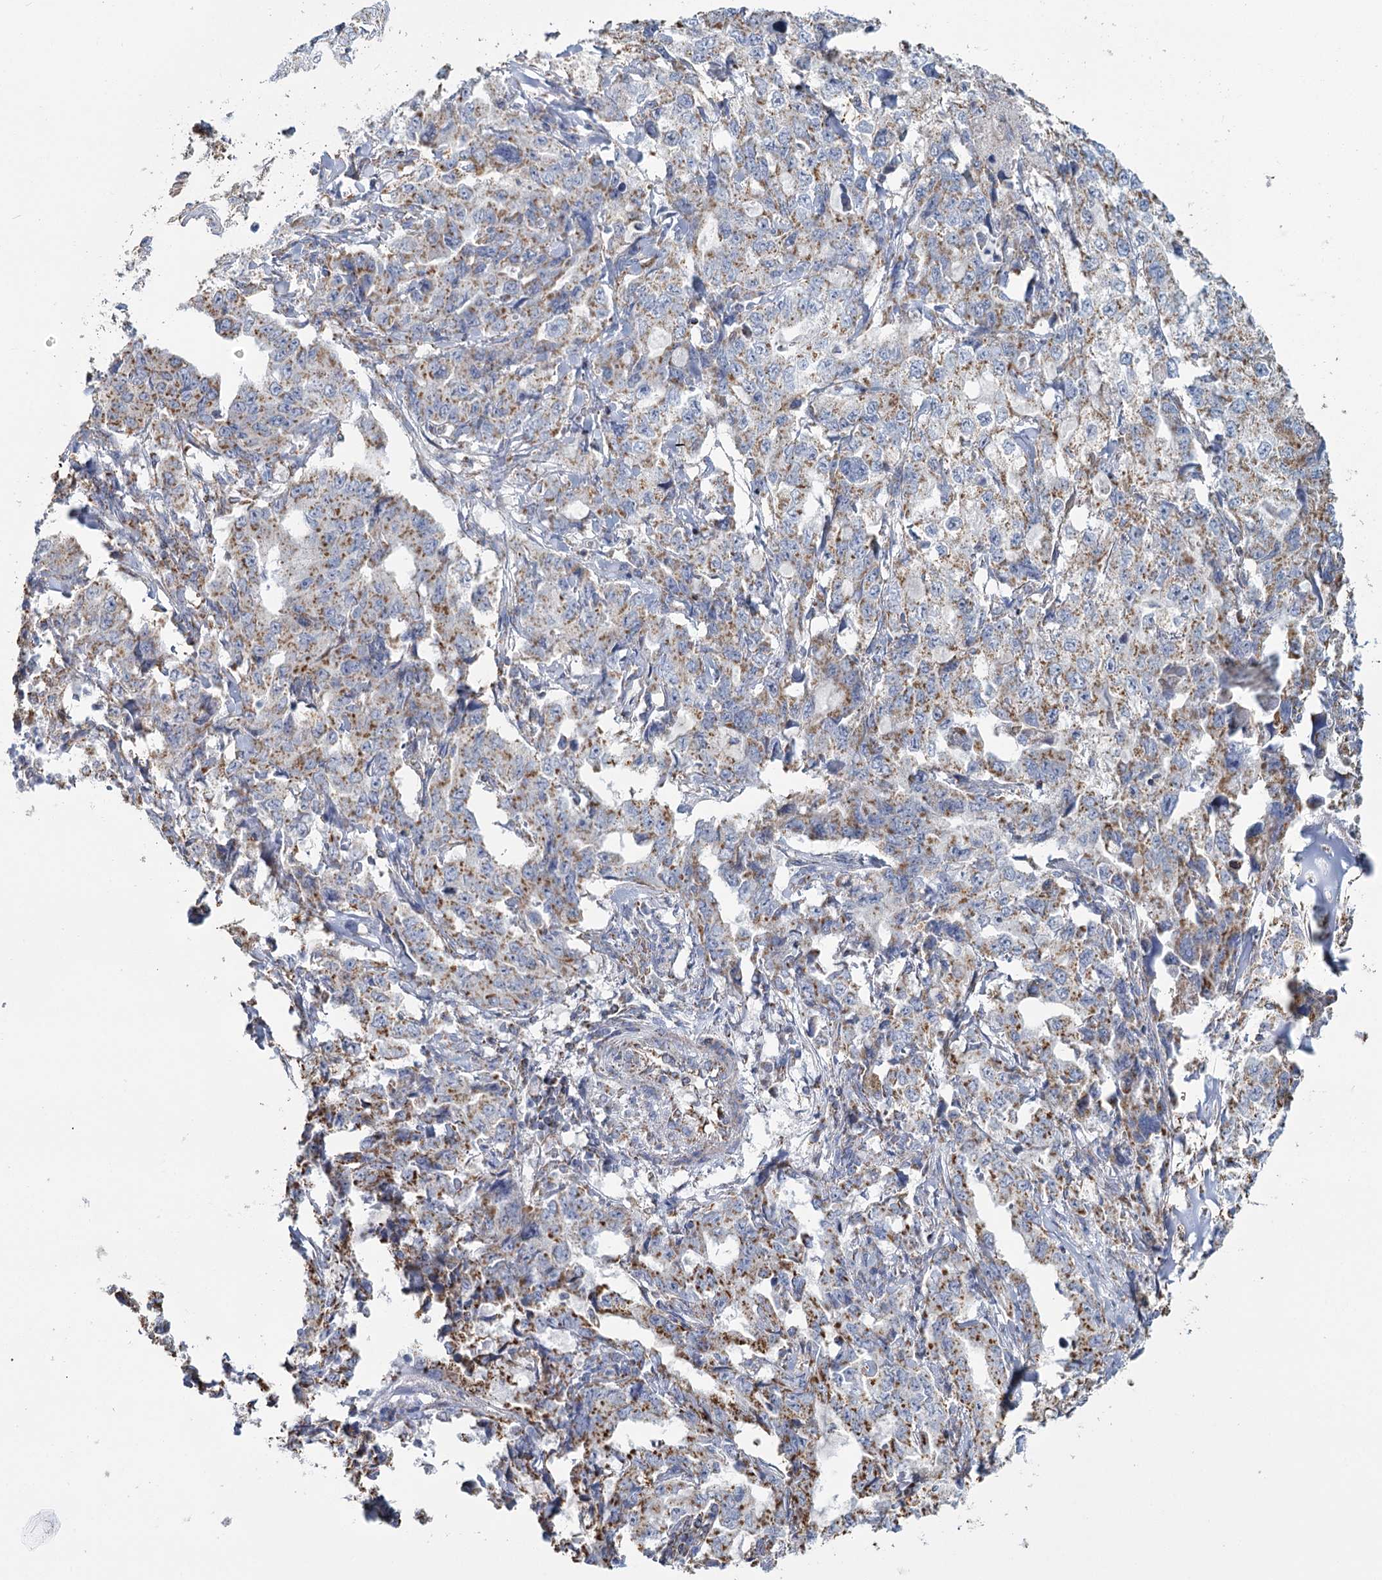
{"staining": {"intensity": "moderate", "quantity": "25%-75%", "location": "cytoplasmic/membranous"}, "tissue": "lung cancer", "cell_type": "Tumor cells", "image_type": "cancer", "snomed": [{"axis": "morphology", "description": "Adenocarcinoma, NOS"}, {"axis": "topography", "description": "Lung"}], "caption": "Lung cancer stained for a protein shows moderate cytoplasmic/membranous positivity in tumor cells. Immunohistochemistry stains the protein in brown and the nuclei are stained blue.", "gene": "MRPL44", "patient": {"sex": "female", "age": 51}}